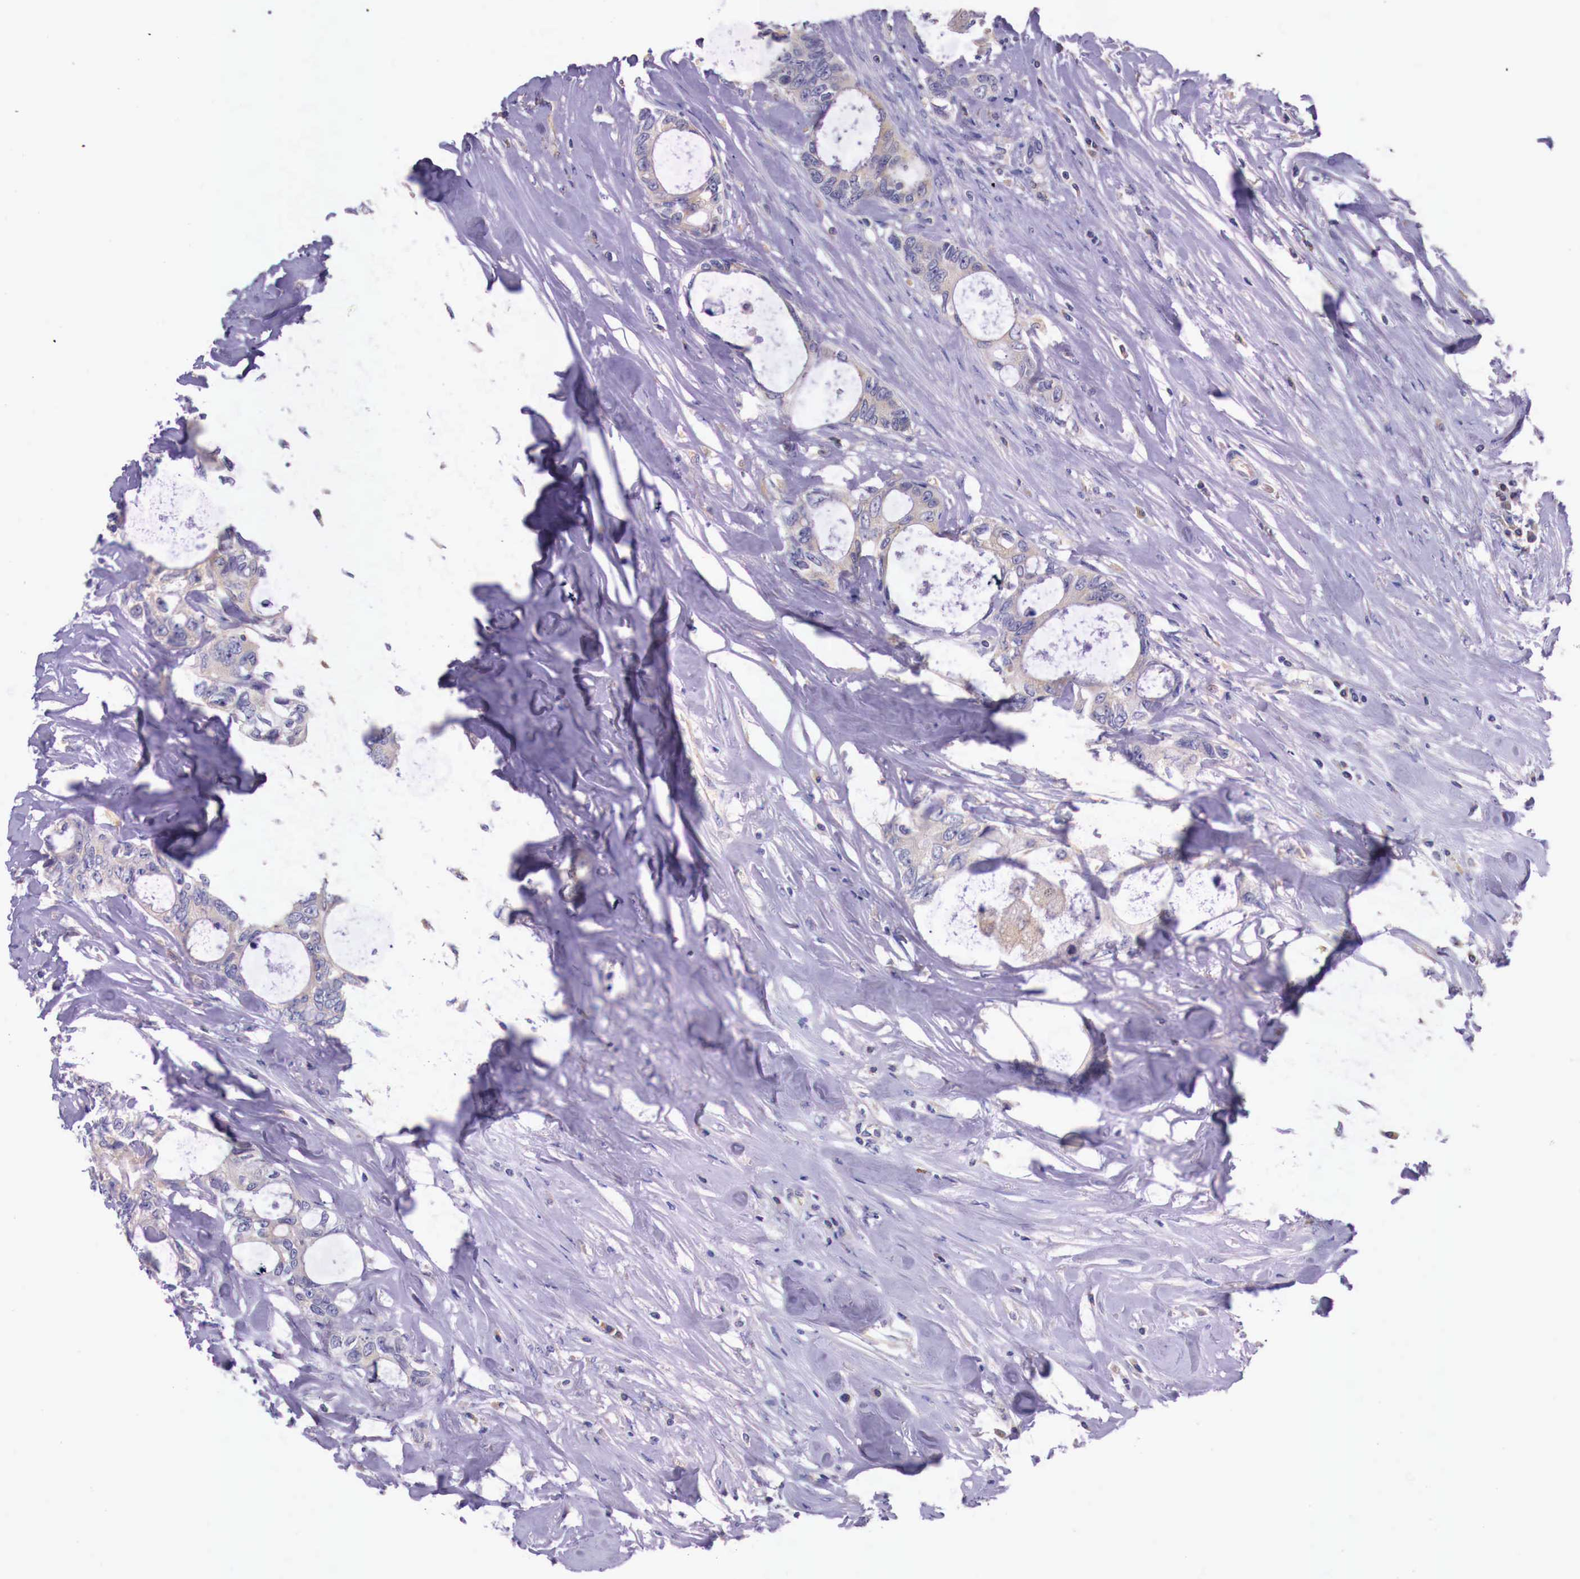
{"staining": {"intensity": "weak", "quantity": "25%-75%", "location": "cytoplasmic/membranous"}, "tissue": "colorectal cancer", "cell_type": "Tumor cells", "image_type": "cancer", "snomed": [{"axis": "morphology", "description": "Adenocarcinoma, NOS"}, {"axis": "topography", "description": "Rectum"}], "caption": "Immunohistochemical staining of human colorectal adenocarcinoma shows weak cytoplasmic/membranous protein staining in about 25%-75% of tumor cells.", "gene": "GRIPAP1", "patient": {"sex": "female", "age": 57}}